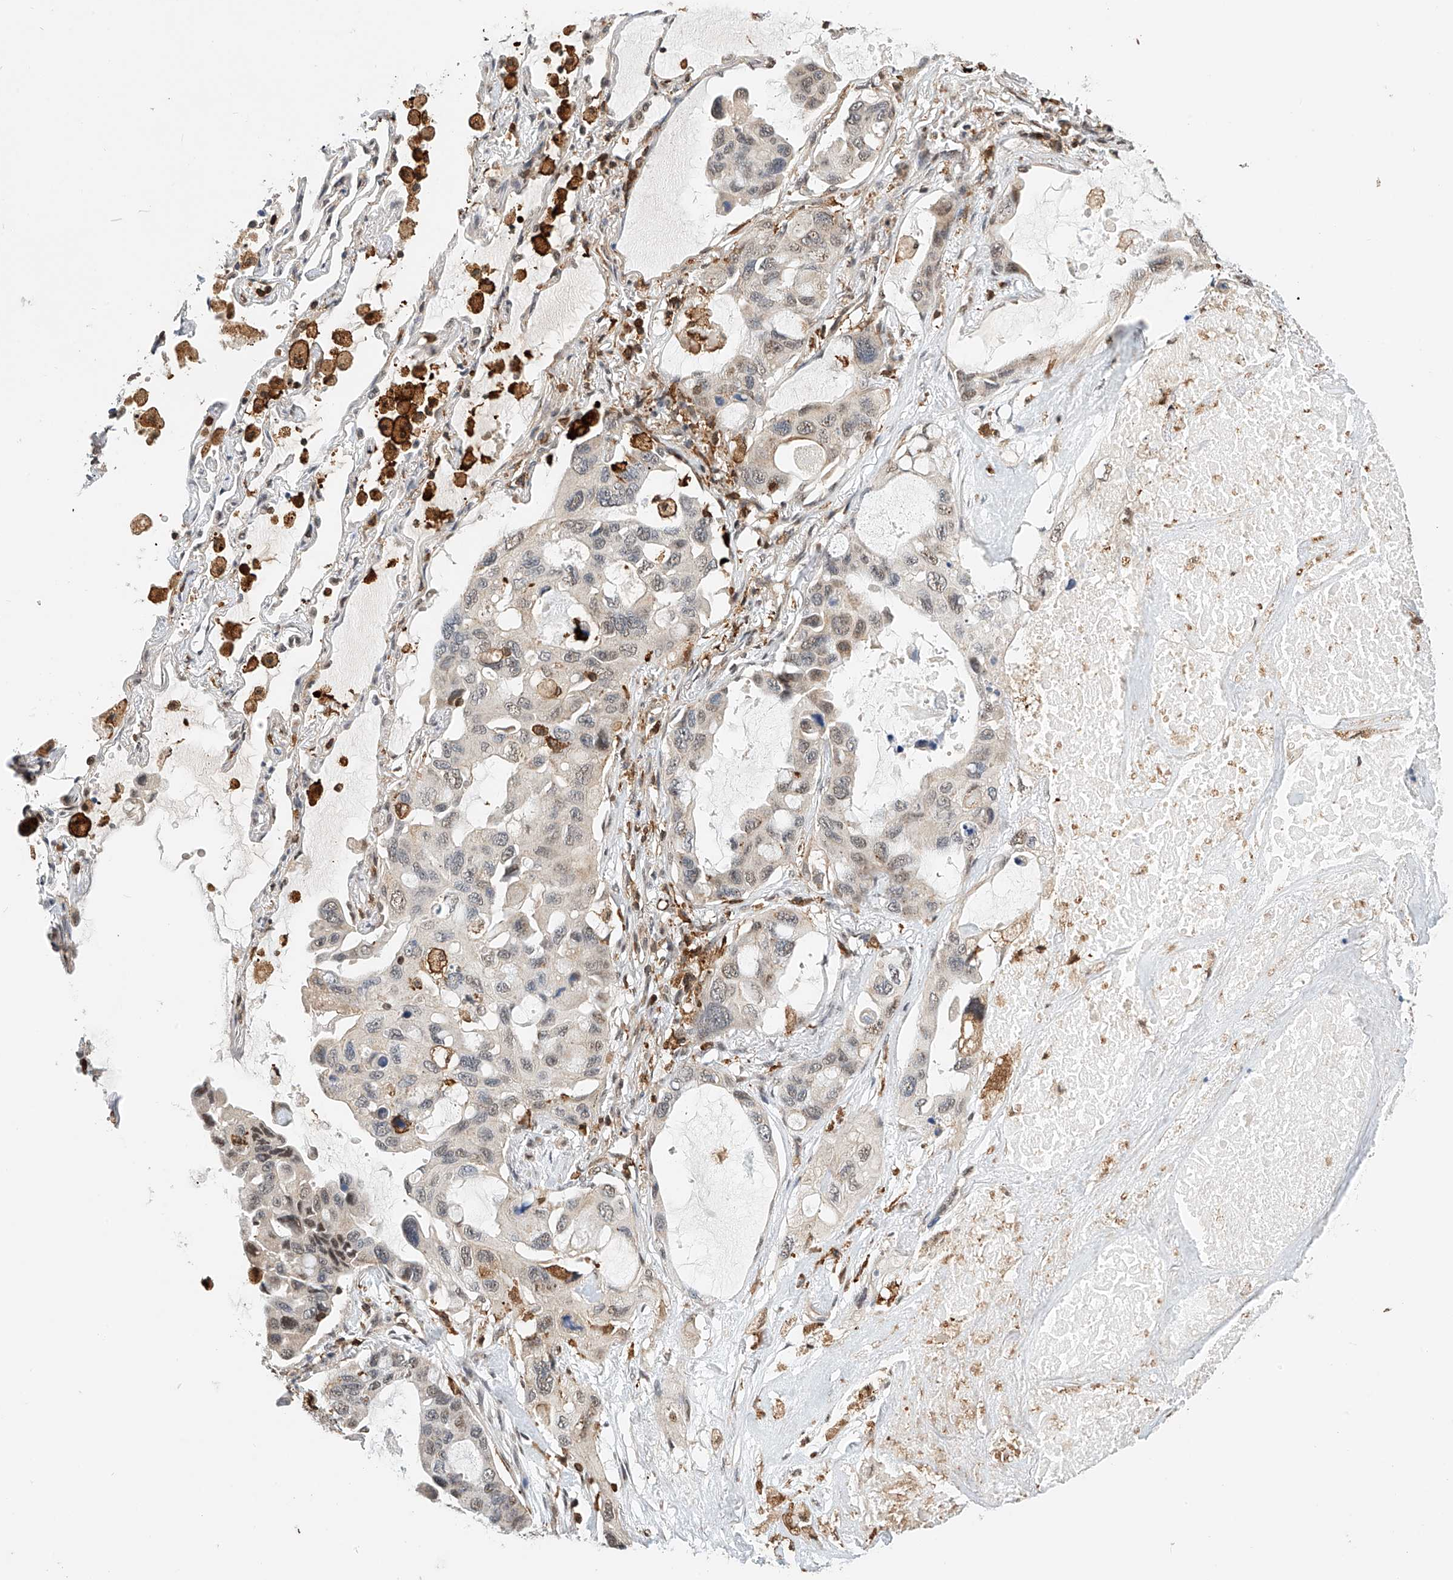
{"staining": {"intensity": "weak", "quantity": "25%-75%", "location": "nuclear"}, "tissue": "lung cancer", "cell_type": "Tumor cells", "image_type": "cancer", "snomed": [{"axis": "morphology", "description": "Squamous cell carcinoma, NOS"}, {"axis": "topography", "description": "Lung"}], "caption": "Immunohistochemistry histopathology image of neoplastic tissue: human lung squamous cell carcinoma stained using immunohistochemistry (IHC) exhibits low levels of weak protein expression localized specifically in the nuclear of tumor cells, appearing as a nuclear brown color.", "gene": "MICAL1", "patient": {"sex": "female", "age": 73}}